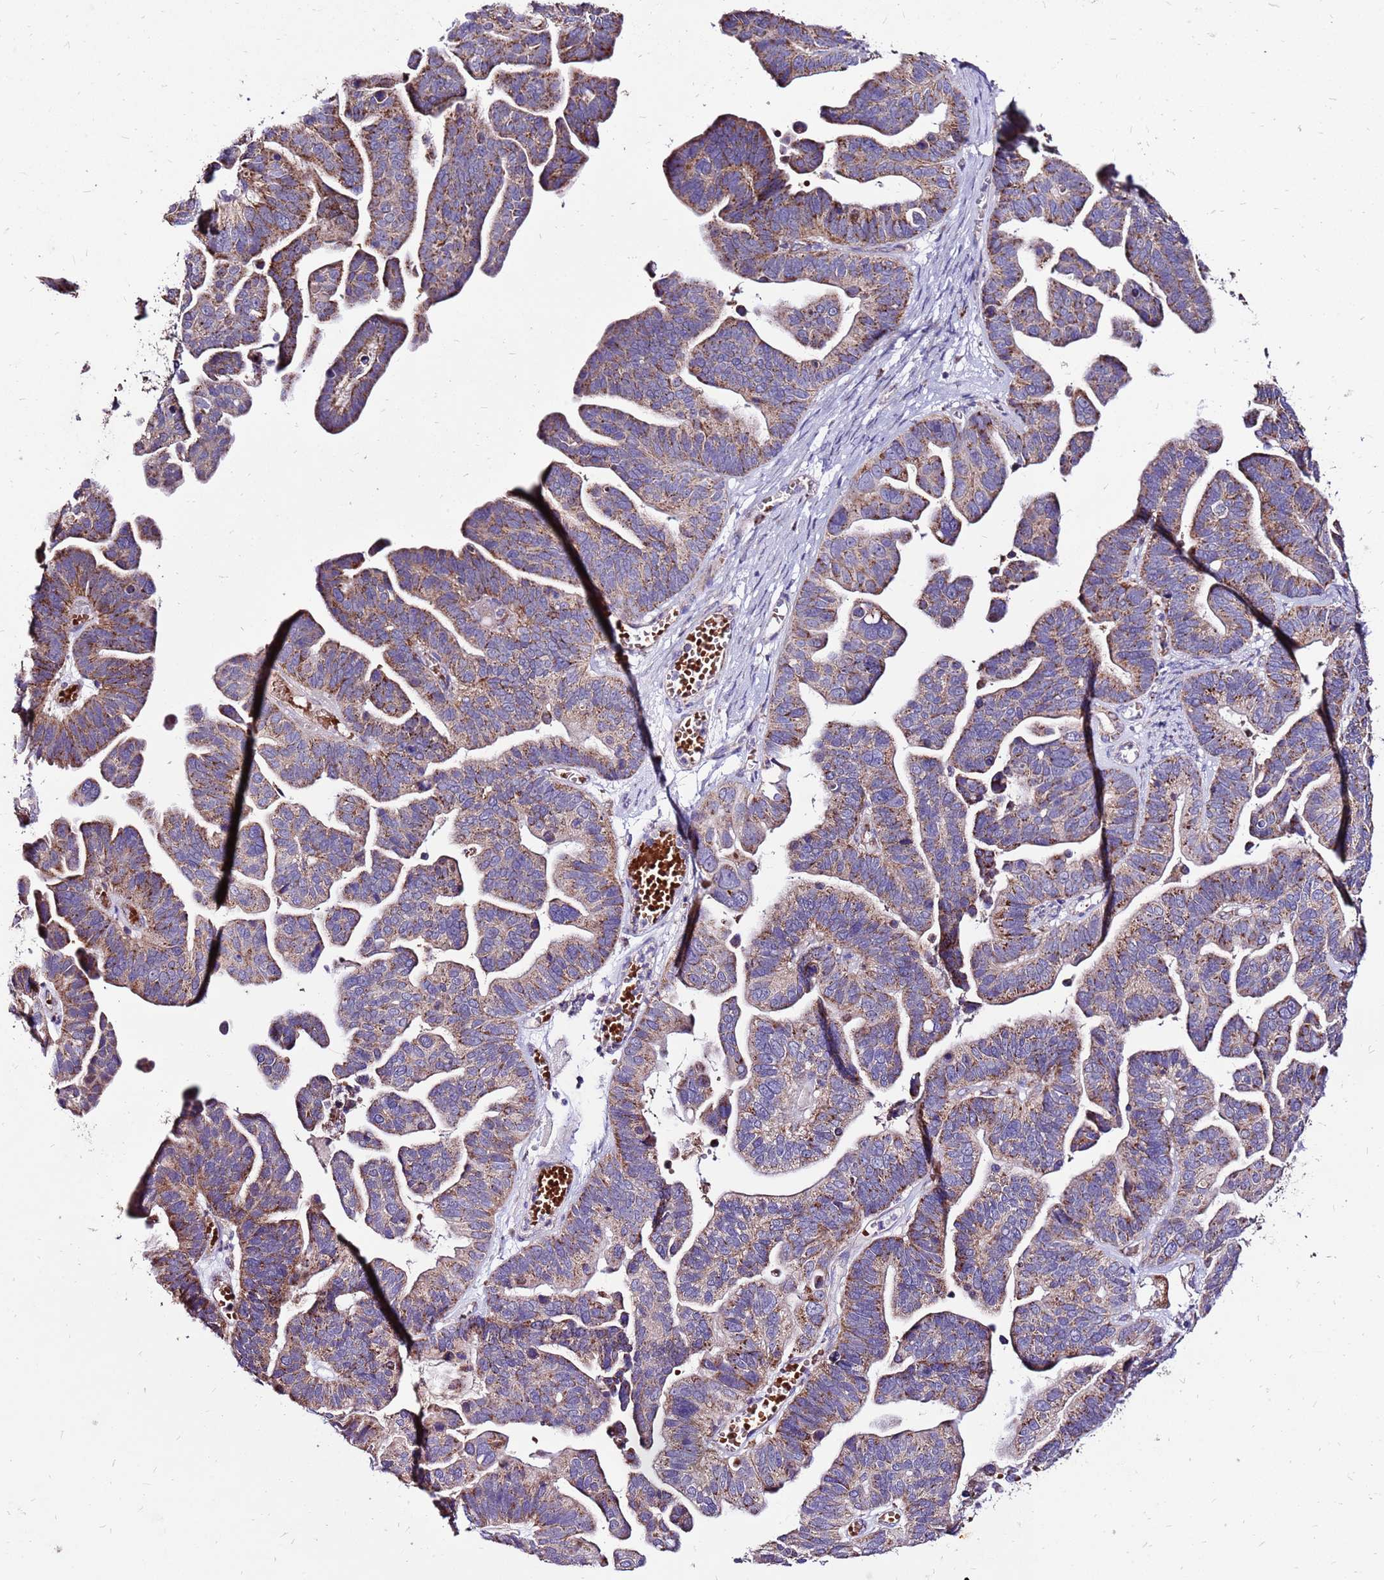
{"staining": {"intensity": "moderate", "quantity": ">75%", "location": "cytoplasmic/membranous"}, "tissue": "ovarian cancer", "cell_type": "Tumor cells", "image_type": "cancer", "snomed": [{"axis": "morphology", "description": "Cystadenocarcinoma, serous, NOS"}, {"axis": "topography", "description": "Ovary"}], "caption": "The photomicrograph shows a brown stain indicating the presence of a protein in the cytoplasmic/membranous of tumor cells in serous cystadenocarcinoma (ovarian). (DAB = brown stain, brightfield microscopy at high magnification).", "gene": "SPSB3", "patient": {"sex": "female", "age": 56}}